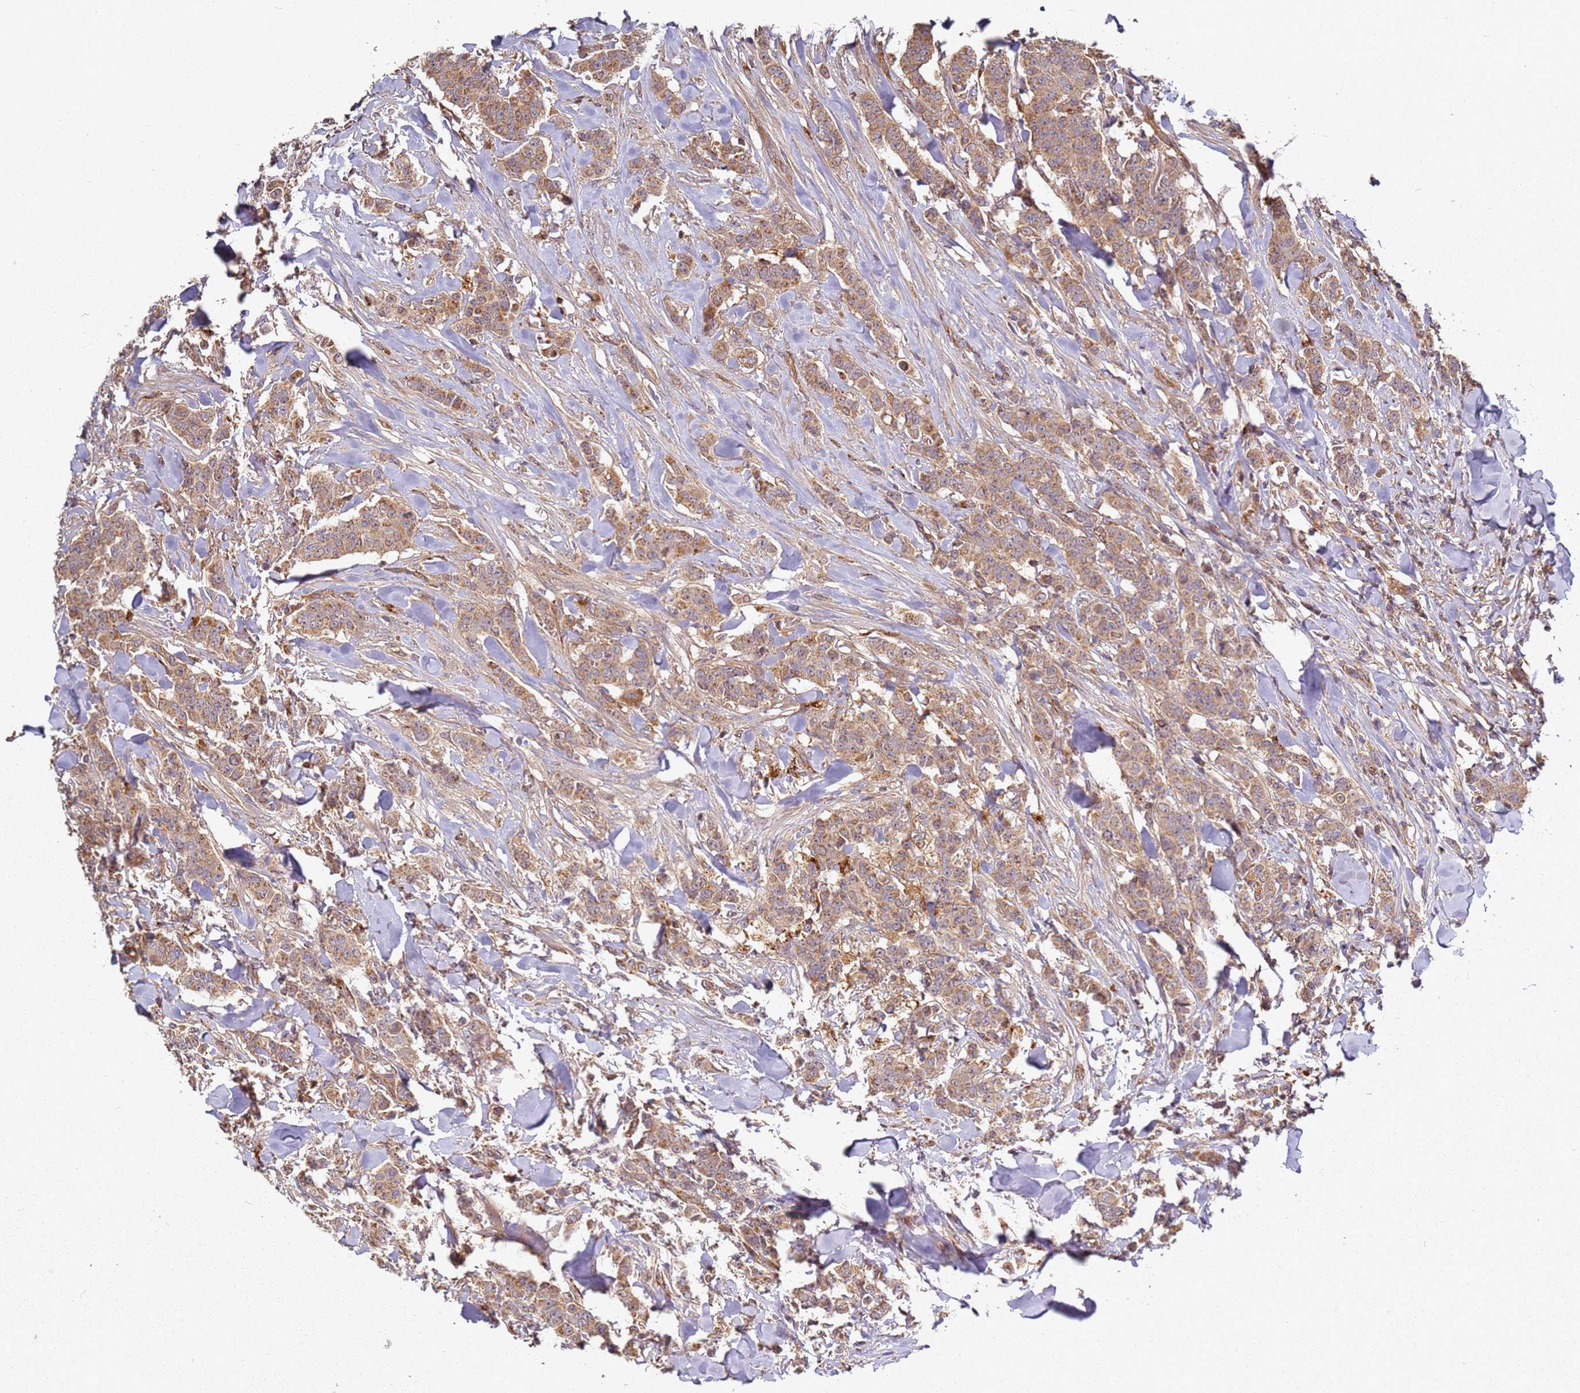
{"staining": {"intensity": "moderate", "quantity": ">75%", "location": "cytoplasmic/membranous"}, "tissue": "breast cancer", "cell_type": "Tumor cells", "image_type": "cancer", "snomed": [{"axis": "morphology", "description": "Duct carcinoma"}, {"axis": "topography", "description": "Breast"}], "caption": "Tumor cells demonstrate moderate cytoplasmic/membranous expression in approximately >75% of cells in infiltrating ductal carcinoma (breast).", "gene": "SCGB2B2", "patient": {"sex": "female", "age": 40}}